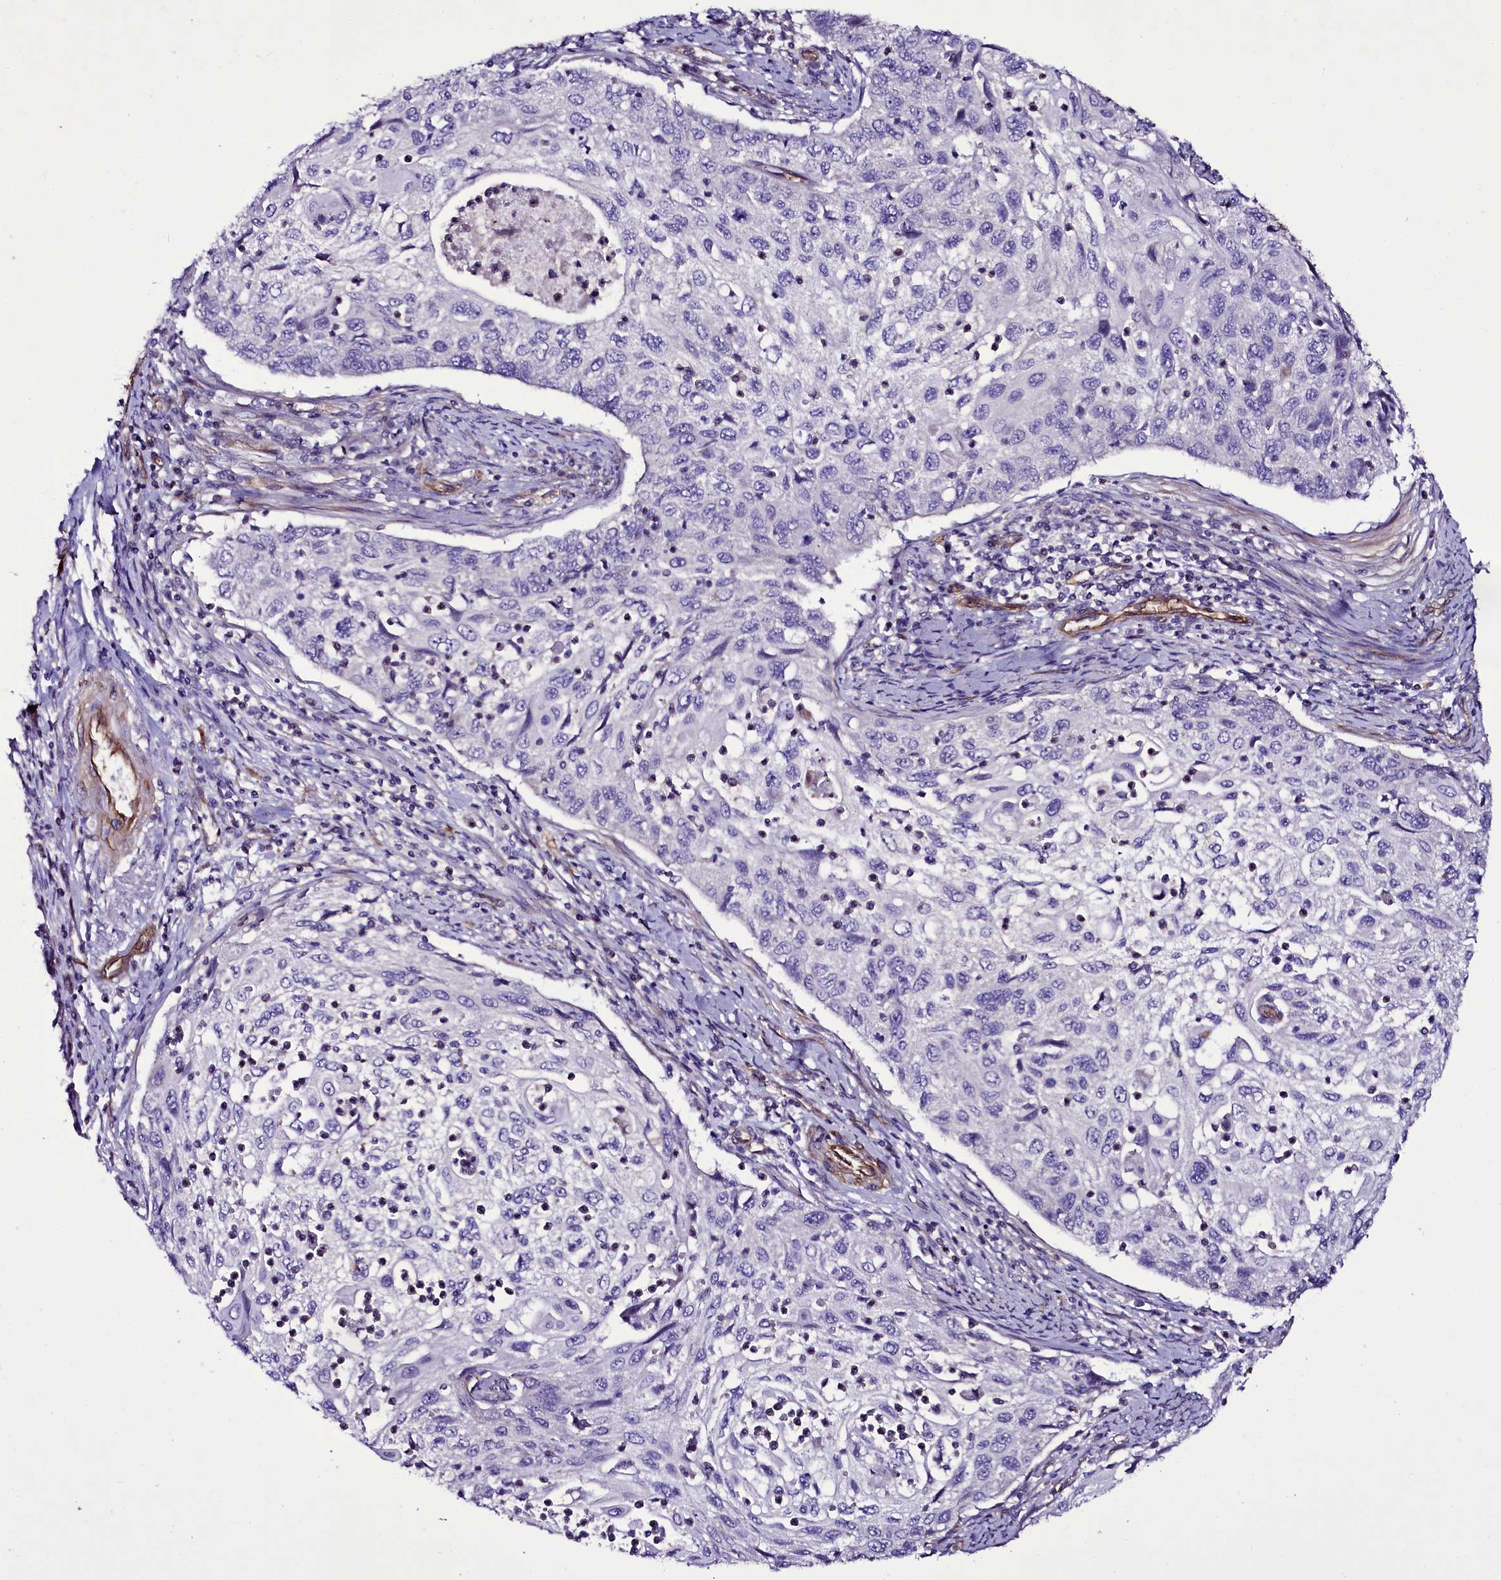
{"staining": {"intensity": "negative", "quantity": "none", "location": "none"}, "tissue": "cervical cancer", "cell_type": "Tumor cells", "image_type": "cancer", "snomed": [{"axis": "morphology", "description": "Squamous cell carcinoma, NOS"}, {"axis": "topography", "description": "Cervix"}], "caption": "High magnification brightfield microscopy of cervical cancer stained with DAB (brown) and counterstained with hematoxylin (blue): tumor cells show no significant staining.", "gene": "MEX3C", "patient": {"sex": "female", "age": 70}}